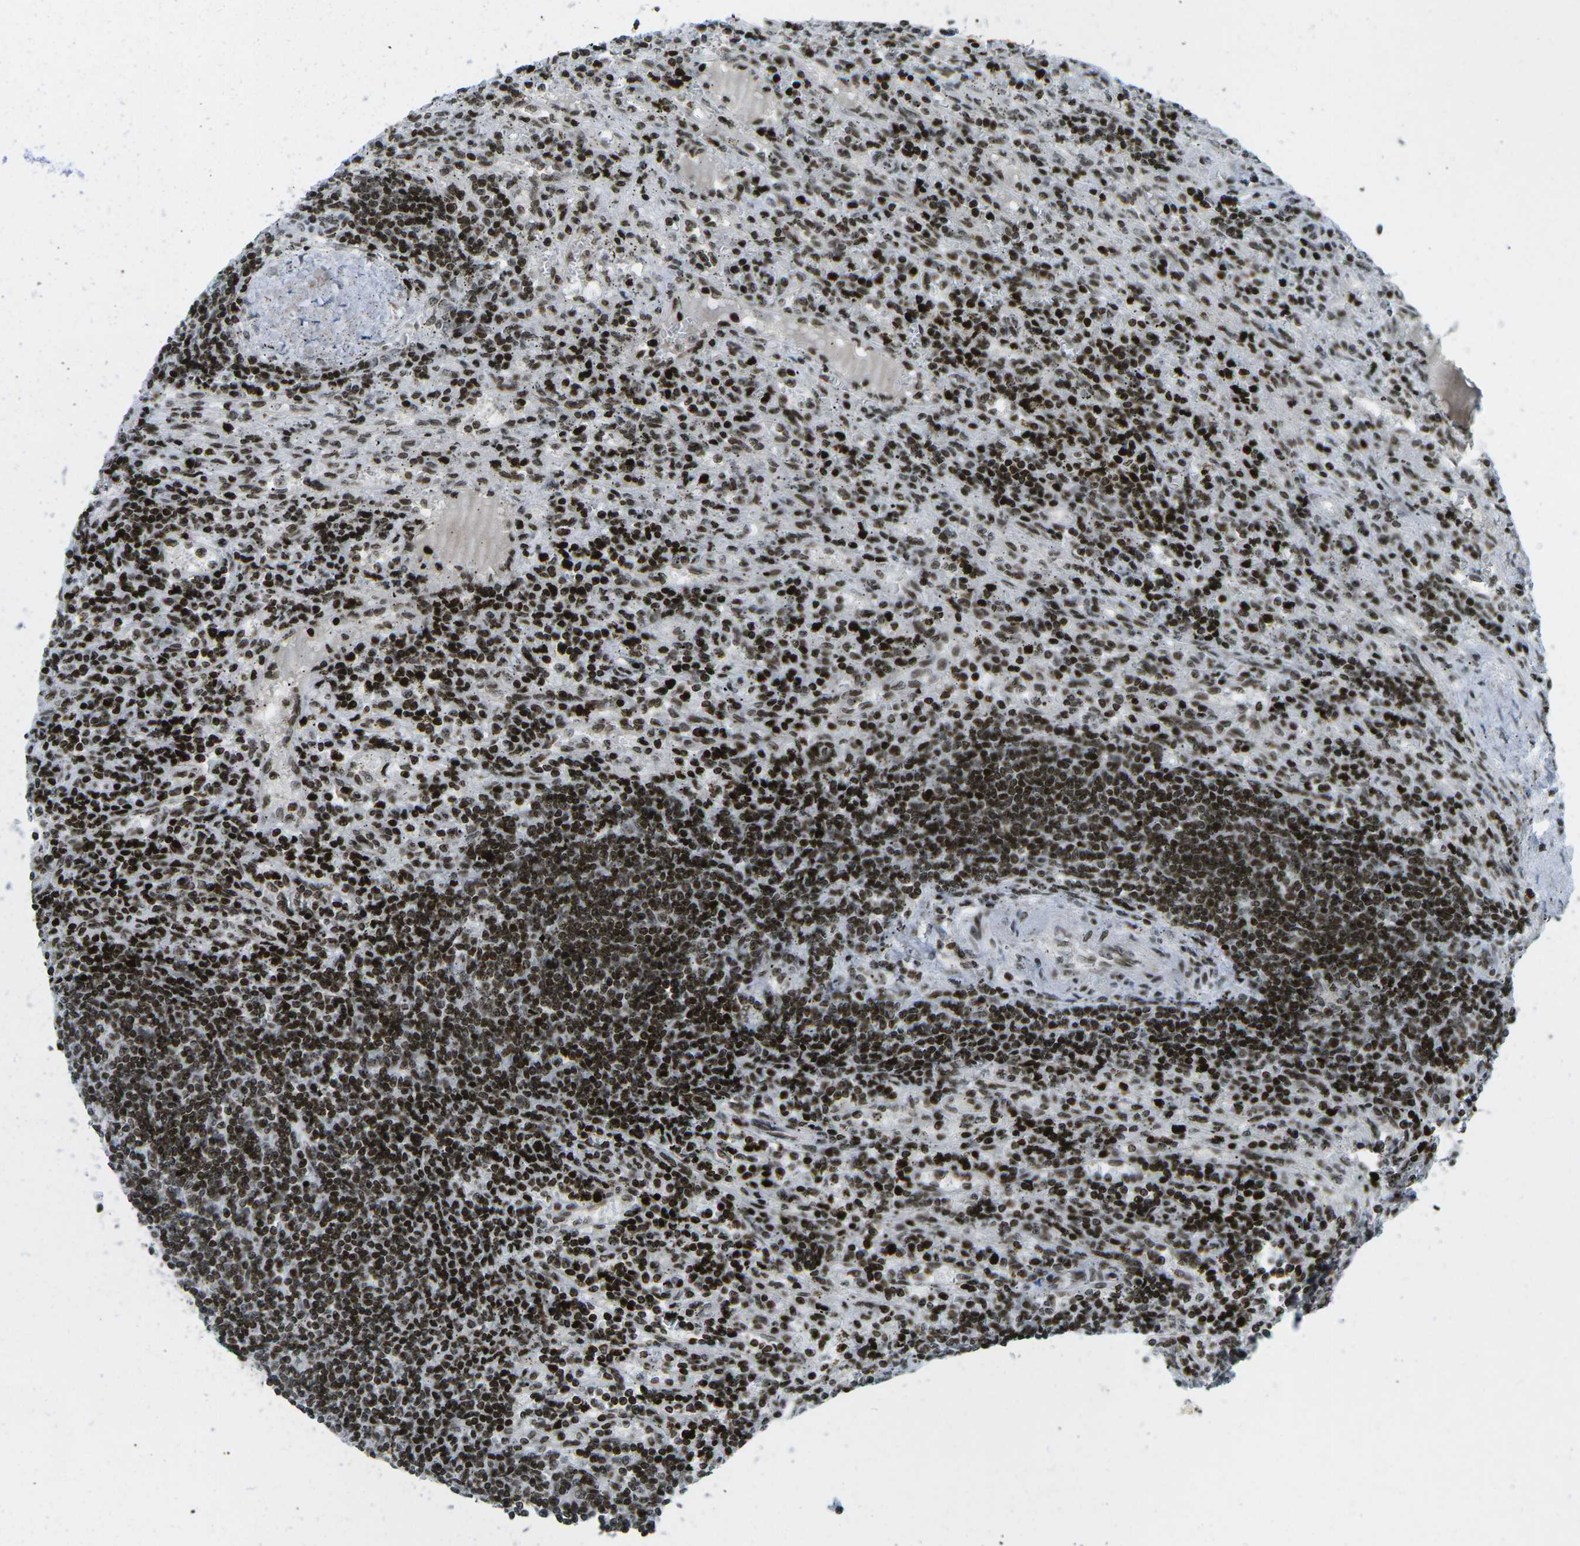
{"staining": {"intensity": "strong", "quantity": ">75%", "location": "nuclear"}, "tissue": "lymphoma", "cell_type": "Tumor cells", "image_type": "cancer", "snomed": [{"axis": "morphology", "description": "Malignant lymphoma, non-Hodgkin's type, Low grade"}, {"axis": "topography", "description": "Spleen"}], "caption": "The photomicrograph demonstrates staining of low-grade malignant lymphoma, non-Hodgkin's type, revealing strong nuclear protein staining (brown color) within tumor cells.", "gene": "EME1", "patient": {"sex": "male", "age": 76}}